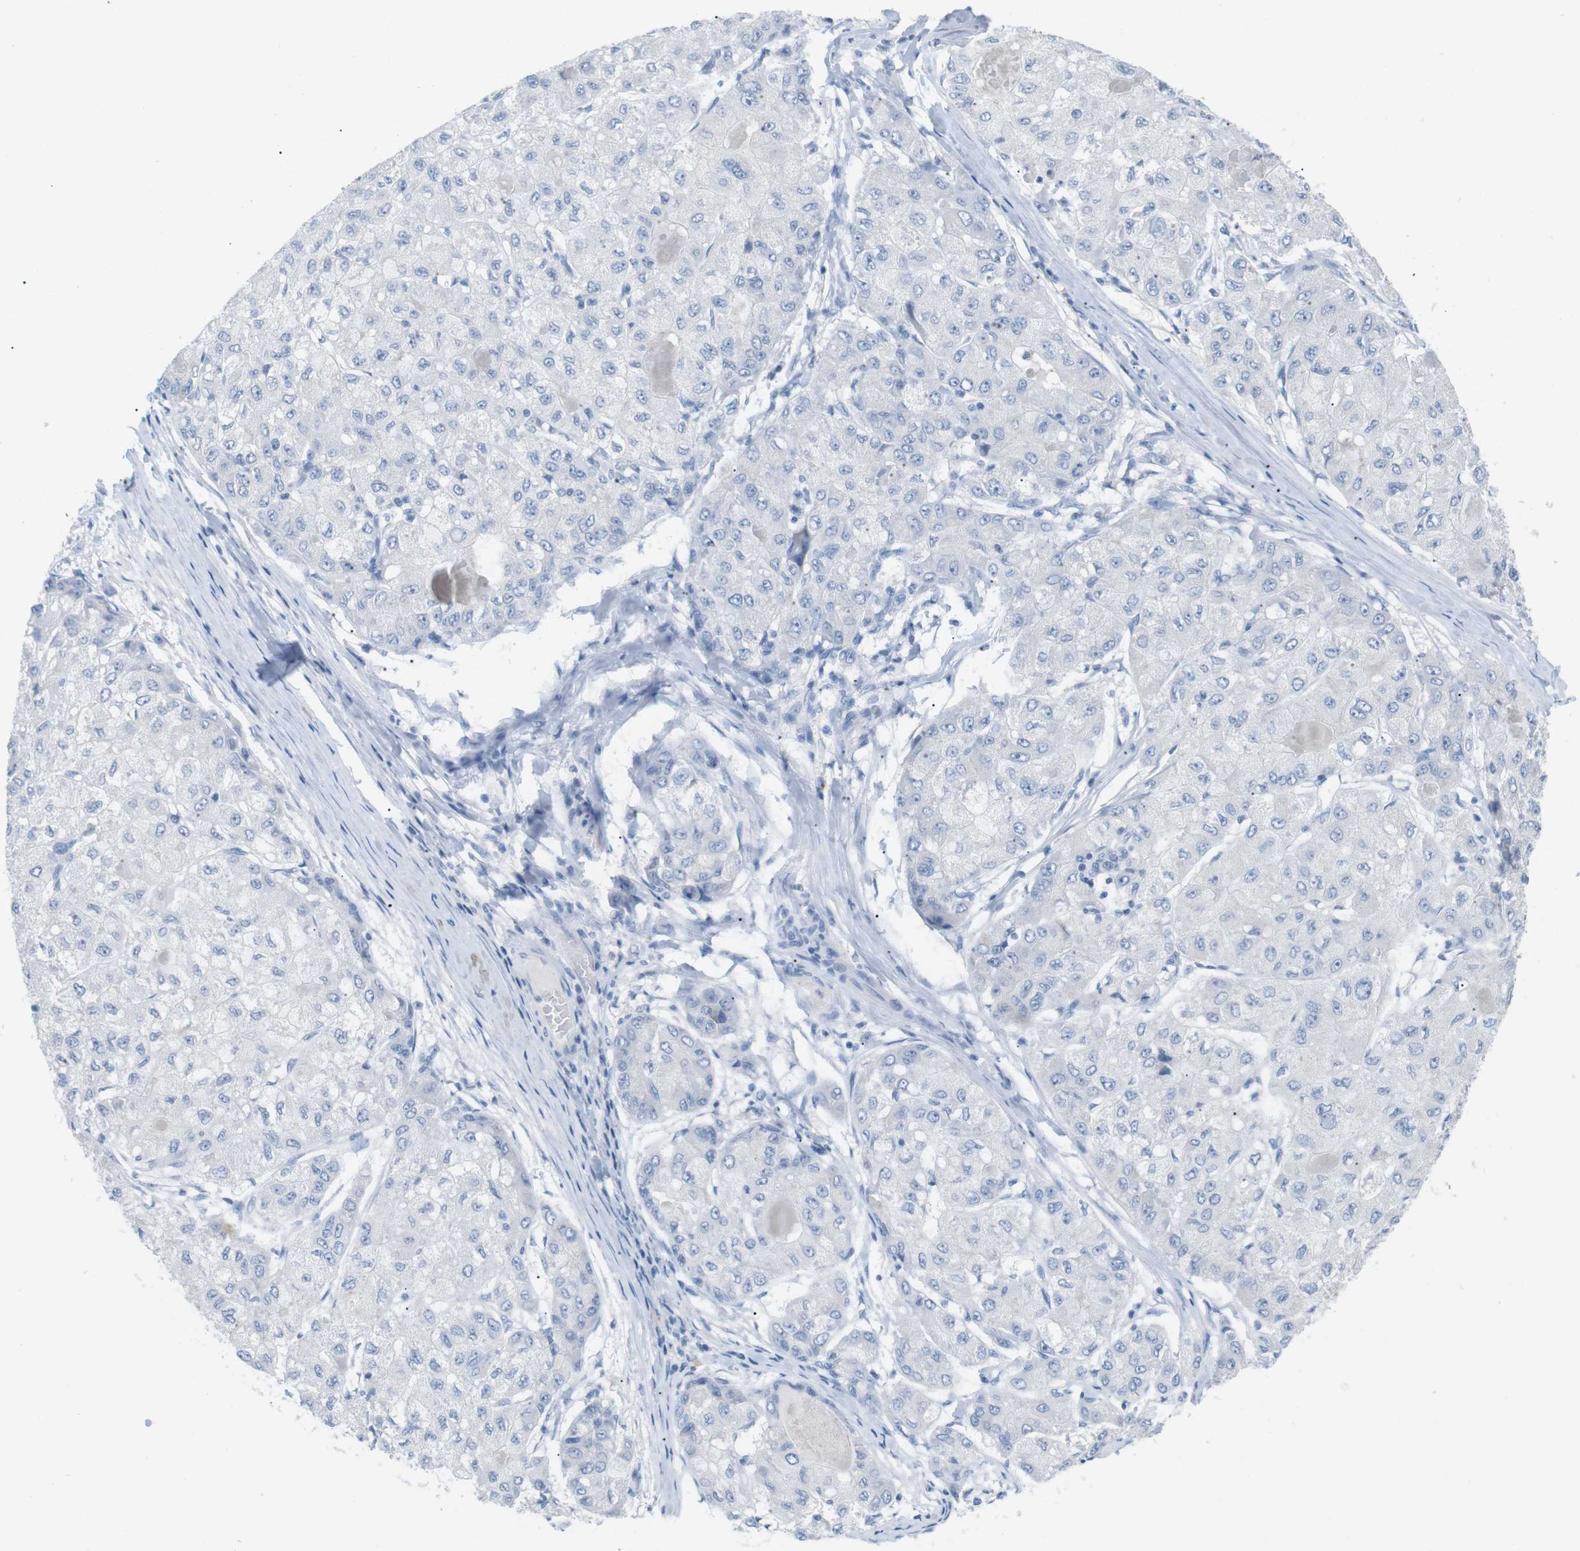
{"staining": {"intensity": "negative", "quantity": "none", "location": "none"}, "tissue": "liver cancer", "cell_type": "Tumor cells", "image_type": "cancer", "snomed": [{"axis": "morphology", "description": "Carcinoma, Hepatocellular, NOS"}, {"axis": "topography", "description": "Liver"}], "caption": "Immunohistochemical staining of liver cancer (hepatocellular carcinoma) reveals no significant staining in tumor cells. (Brightfield microscopy of DAB (3,3'-diaminobenzidine) immunohistochemistry at high magnification).", "gene": "HBG2", "patient": {"sex": "male", "age": 80}}